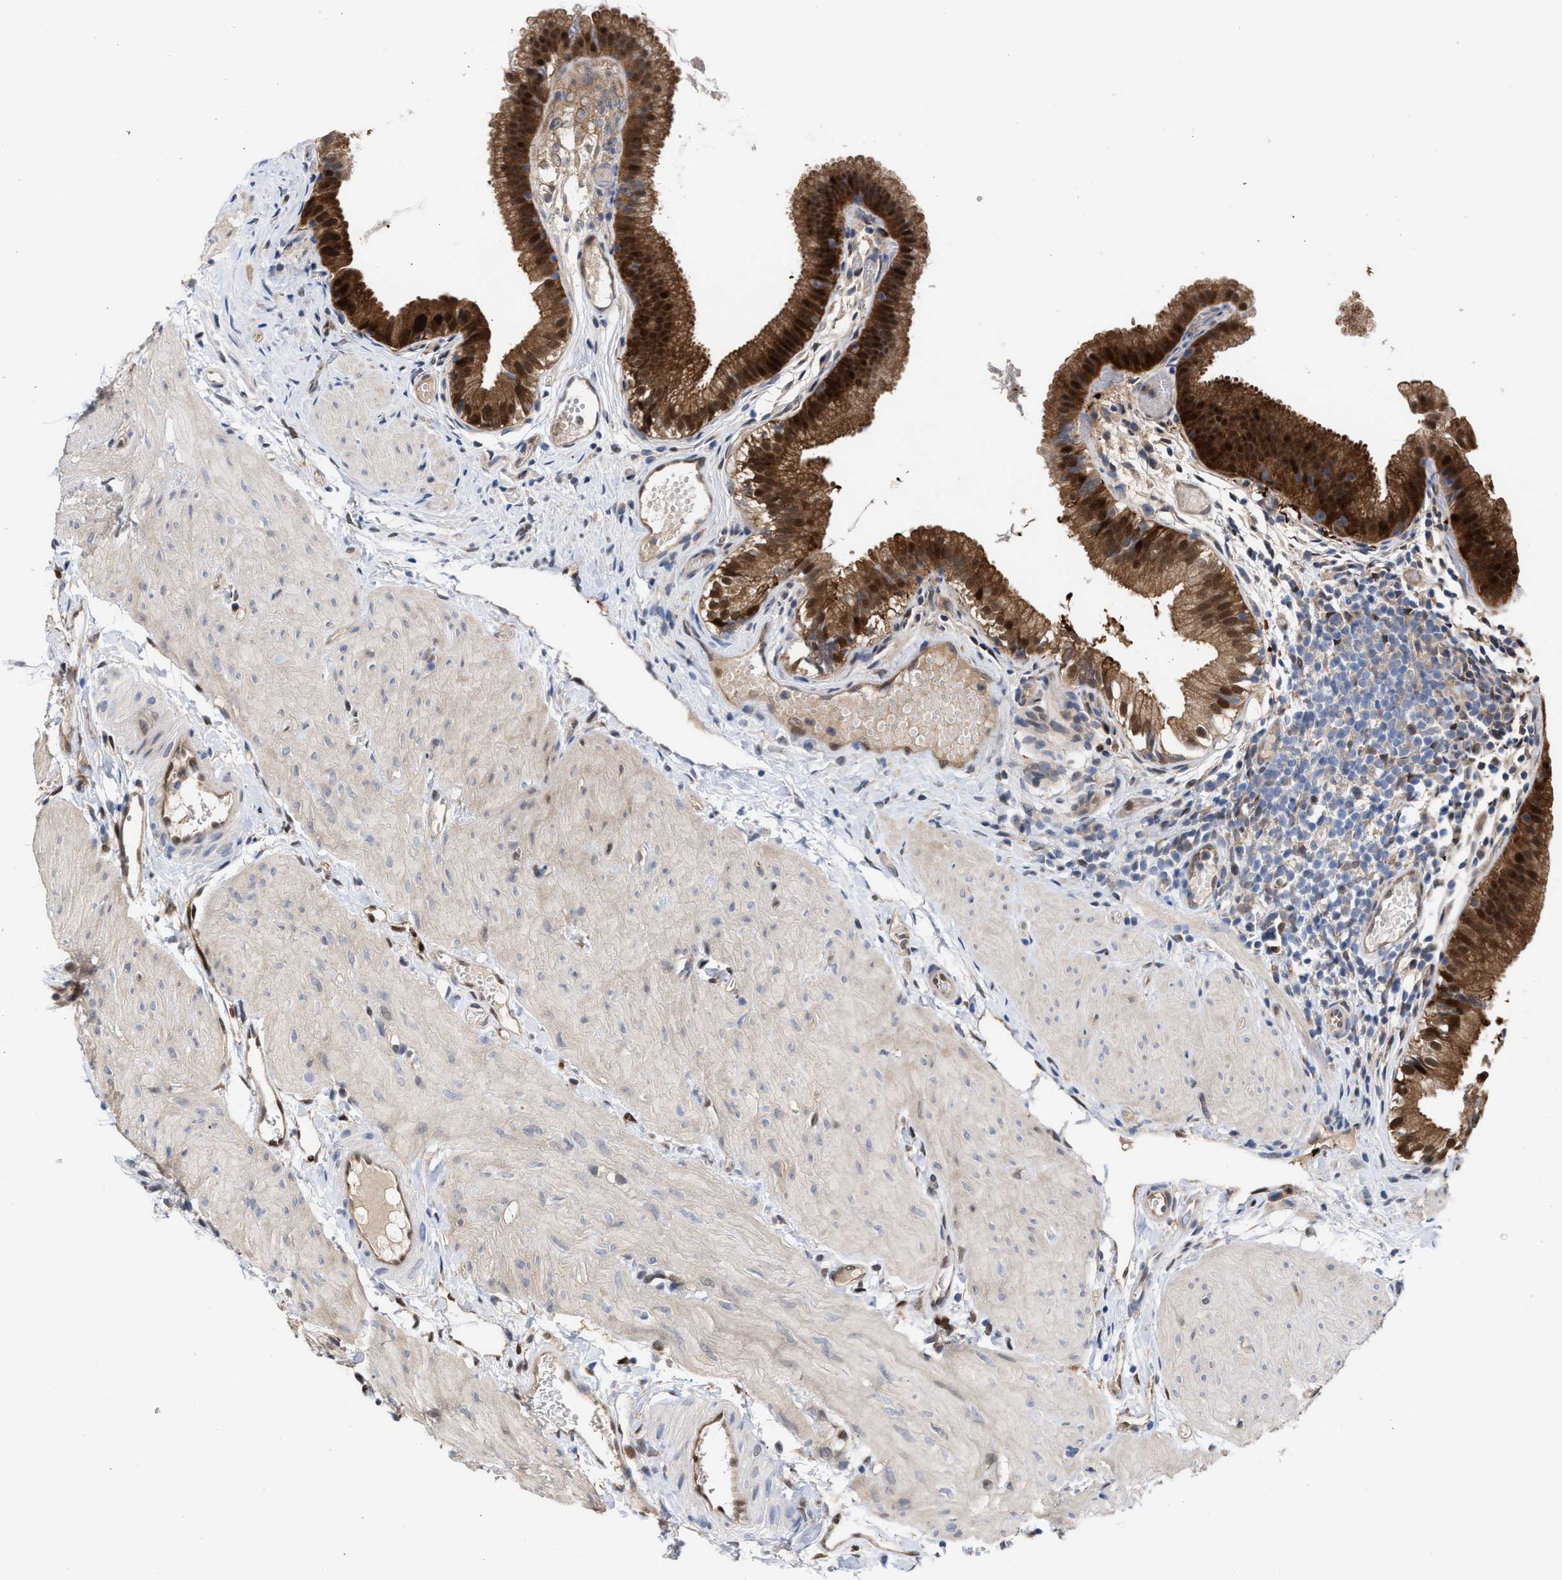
{"staining": {"intensity": "strong", "quantity": ">75%", "location": "cytoplasmic/membranous,nuclear"}, "tissue": "gallbladder", "cell_type": "Glandular cells", "image_type": "normal", "snomed": [{"axis": "morphology", "description": "Normal tissue, NOS"}, {"axis": "topography", "description": "Gallbladder"}], "caption": "This is a histology image of IHC staining of unremarkable gallbladder, which shows strong staining in the cytoplasmic/membranous,nuclear of glandular cells.", "gene": "TP53I3", "patient": {"sex": "female", "age": 26}}